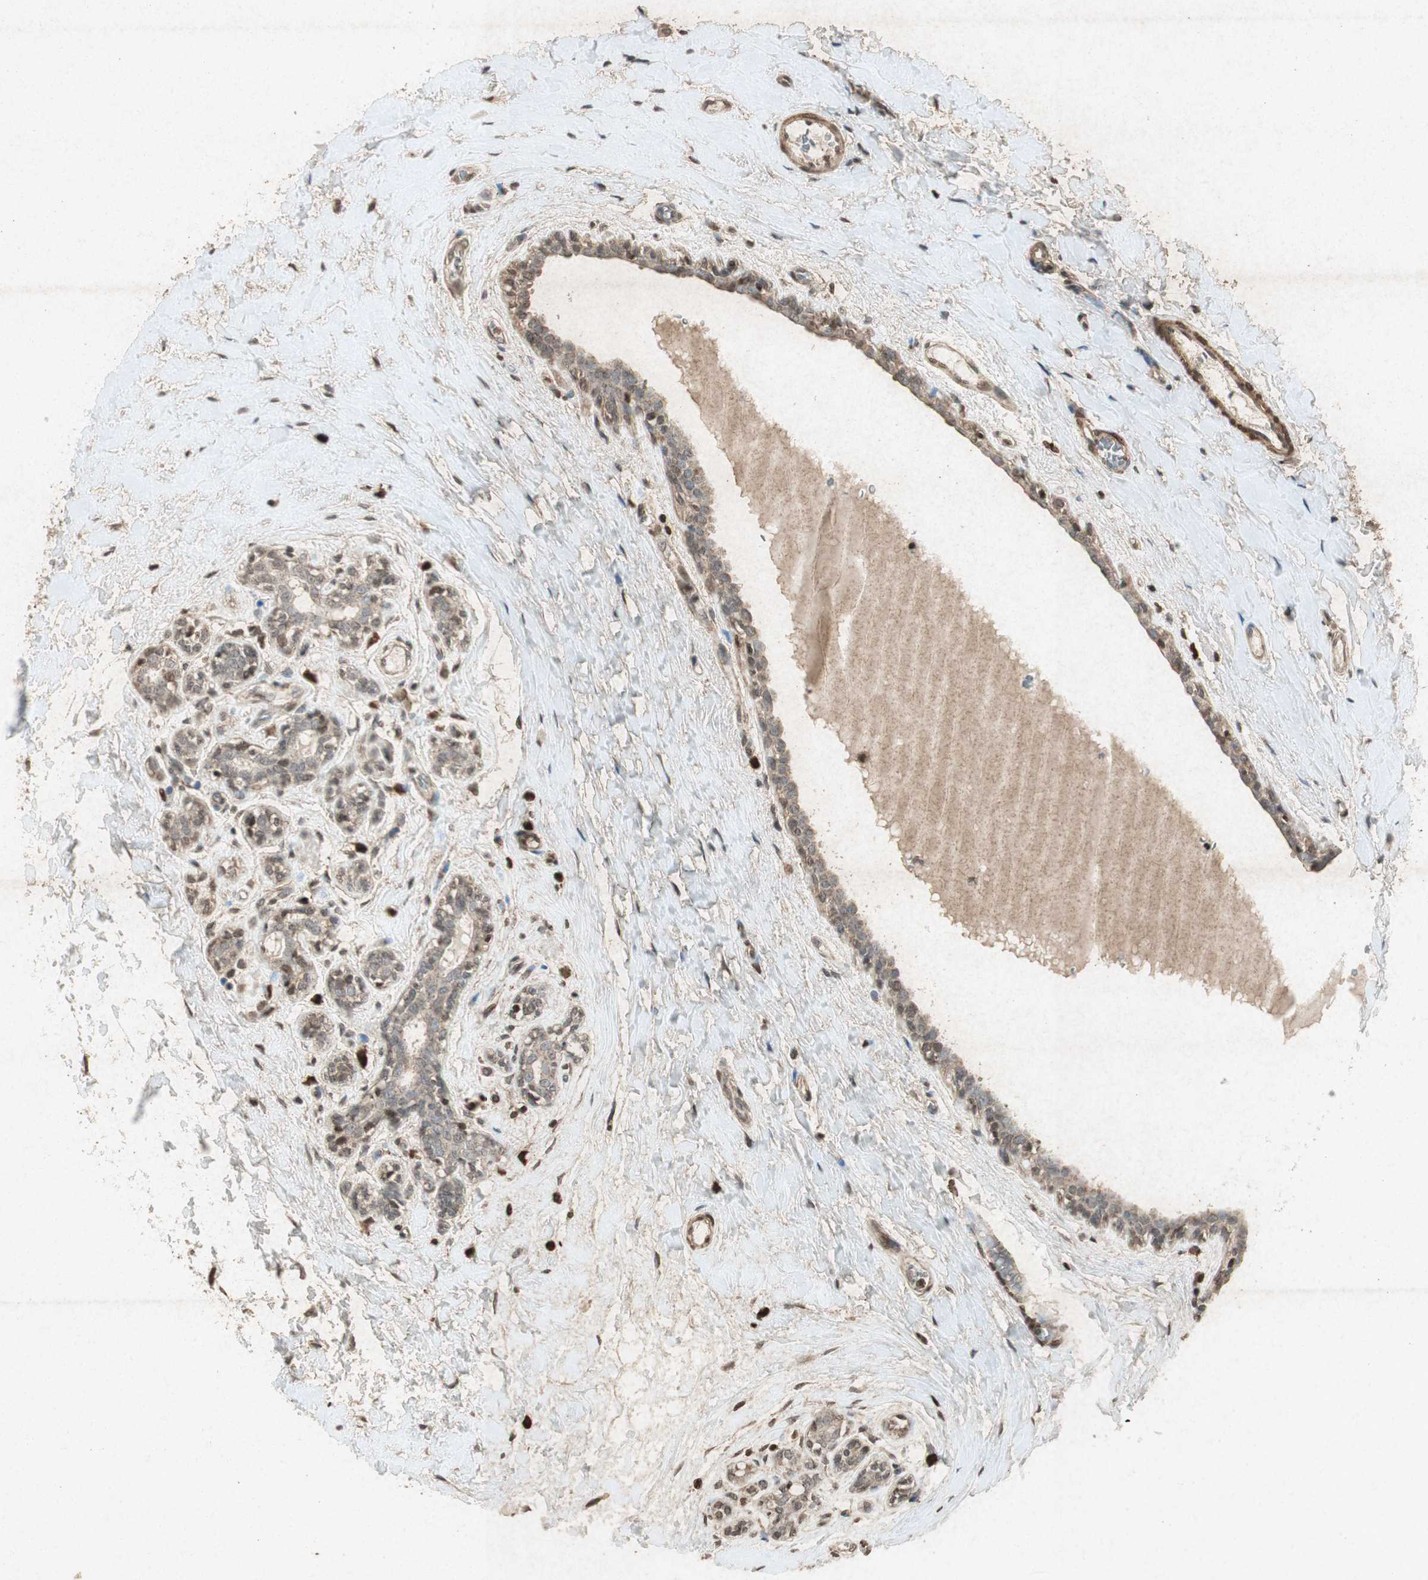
{"staining": {"intensity": "weak", "quantity": ">75%", "location": "cytoplasmic/membranous"}, "tissue": "breast cancer", "cell_type": "Tumor cells", "image_type": "cancer", "snomed": [{"axis": "morphology", "description": "Normal tissue, NOS"}, {"axis": "morphology", "description": "Duct carcinoma"}, {"axis": "topography", "description": "Breast"}], "caption": "A high-resolution histopathology image shows immunohistochemistry staining of breast cancer, which shows weak cytoplasmic/membranous staining in approximately >75% of tumor cells.", "gene": "PRKG1", "patient": {"sex": "female", "age": 40}}